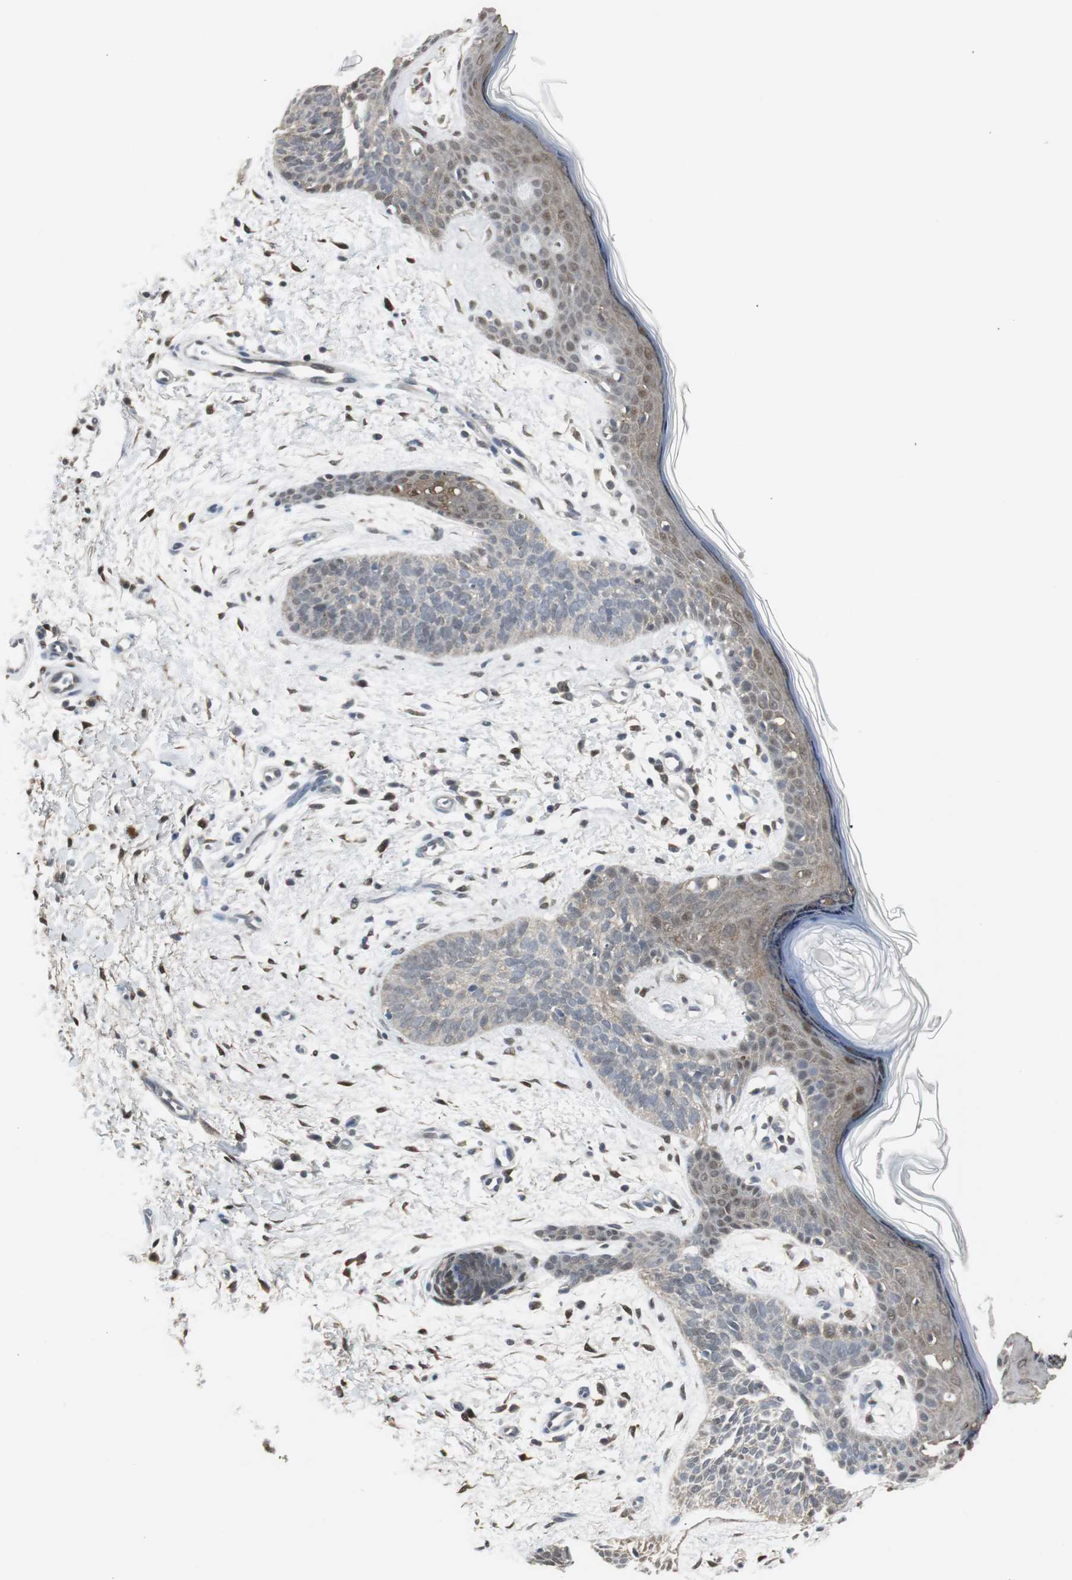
{"staining": {"intensity": "moderate", "quantity": "<25%", "location": "cytoplasmic/membranous,nuclear"}, "tissue": "skin cancer", "cell_type": "Tumor cells", "image_type": "cancer", "snomed": [{"axis": "morphology", "description": "Normal tissue, NOS"}, {"axis": "morphology", "description": "Basal cell carcinoma"}, {"axis": "topography", "description": "Skin"}], "caption": "A brown stain shows moderate cytoplasmic/membranous and nuclear expression of a protein in skin basal cell carcinoma tumor cells.", "gene": "PLIN3", "patient": {"sex": "female", "age": 69}}